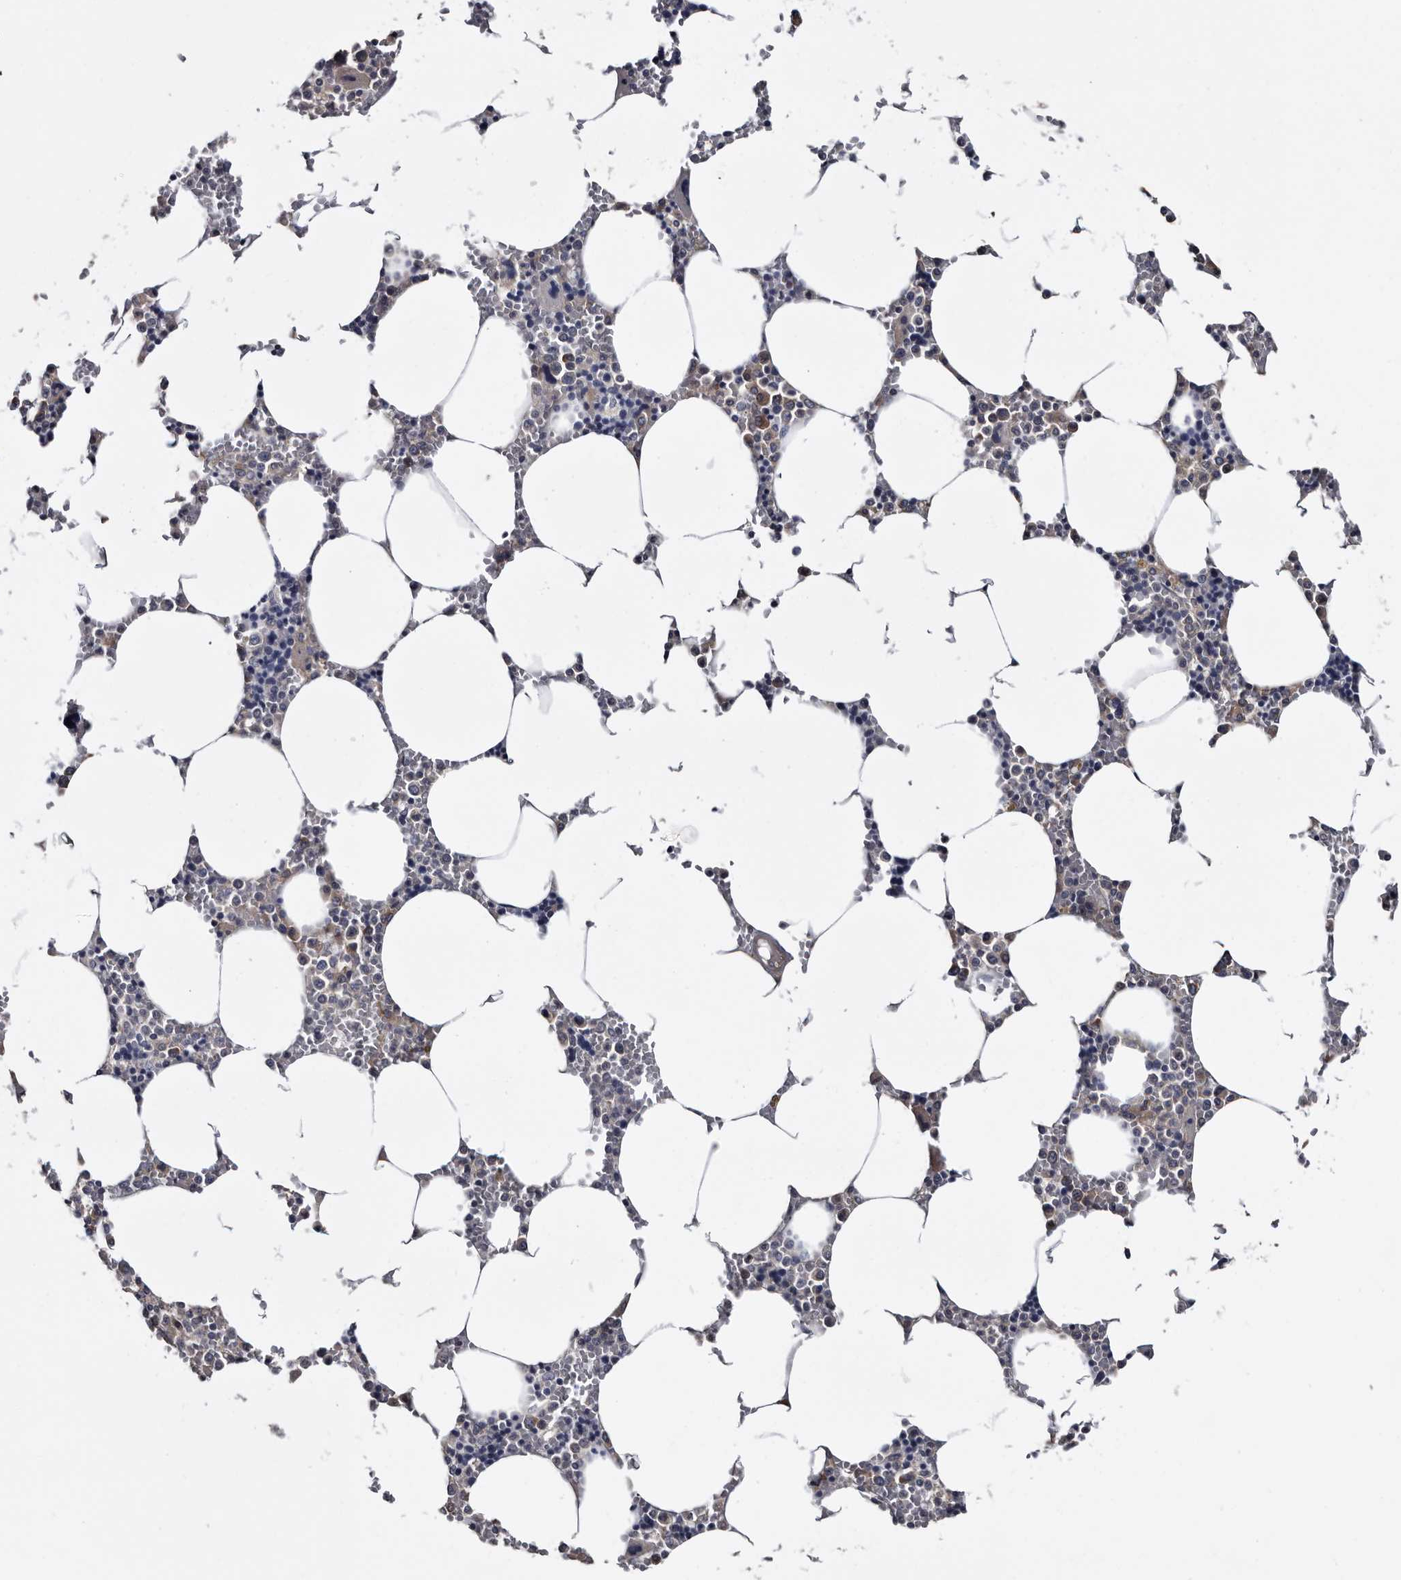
{"staining": {"intensity": "weak", "quantity": "<25%", "location": "cytoplasmic/membranous"}, "tissue": "bone marrow", "cell_type": "Hematopoietic cells", "image_type": "normal", "snomed": [{"axis": "morphology", "description": "Normal tissue, NOS"}, {"axis": "topography", "description": "Bone marrow"}], "caption": "This image is of normal bone marrow stained with IHC to label a protein in brown with the nuclei are counter-stained blue. There is no staining in hematopoietic cells.", "gene": "IARS1", "patient": {"sex": "male", "age": 70}}